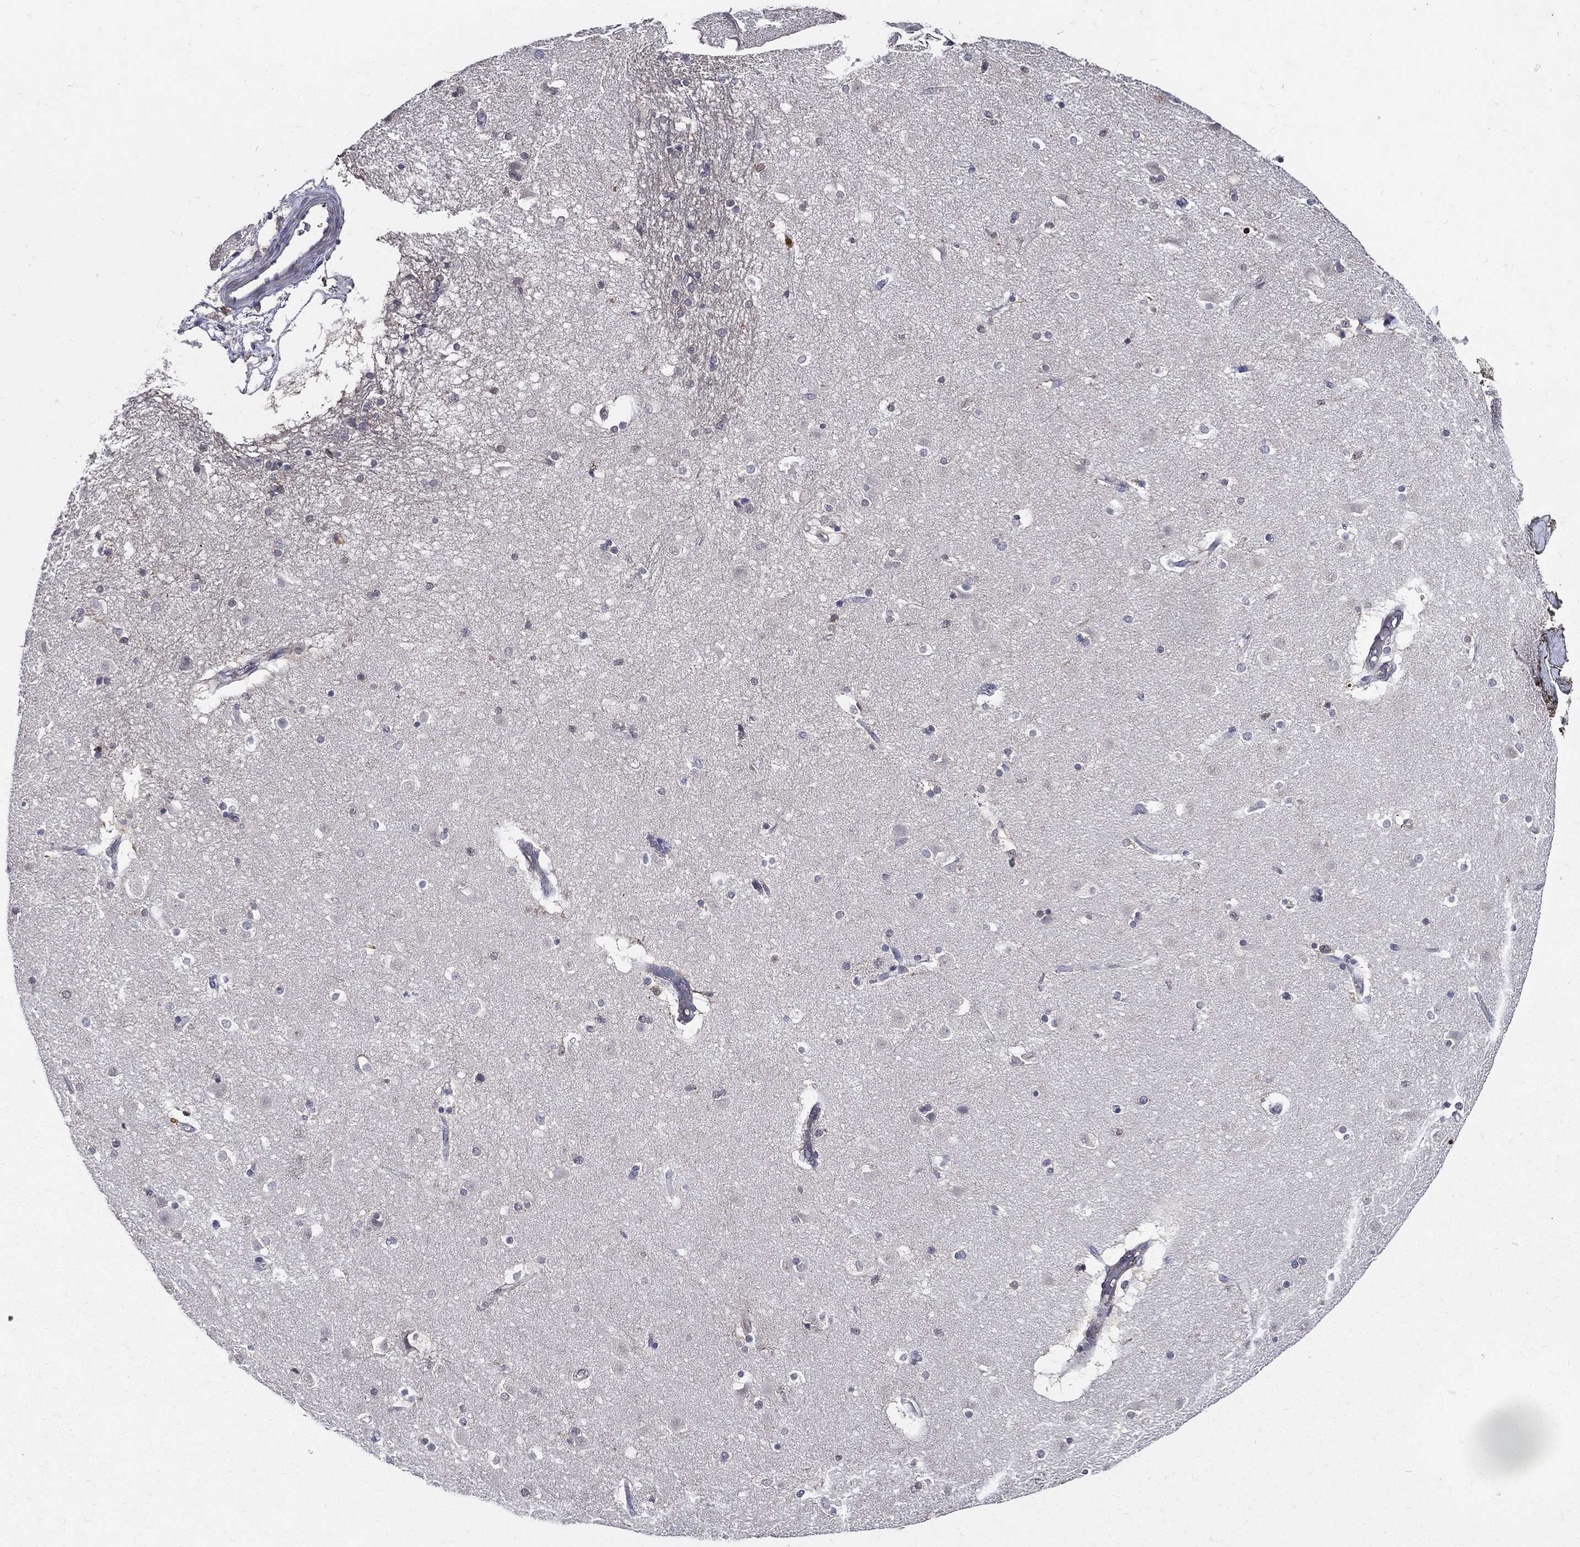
{"staining": {"intensity": "negative", "quantity": "none", "location": "none"}, "tissue": "caudate", "cell_type": "Glial cells", "image_type": "normal", "snomed": [{"axis": "morphology", "description": "Normal tissue, NOS"}, {"axis": "topography", "description": "Lateral ventricle wall"}], "caption": "Immunohistochemistry (IHC) of benign human caudate reveals no expression in glial cells.", "gene": "GPR171", "patient": {"sex": "male", "age": 51}}